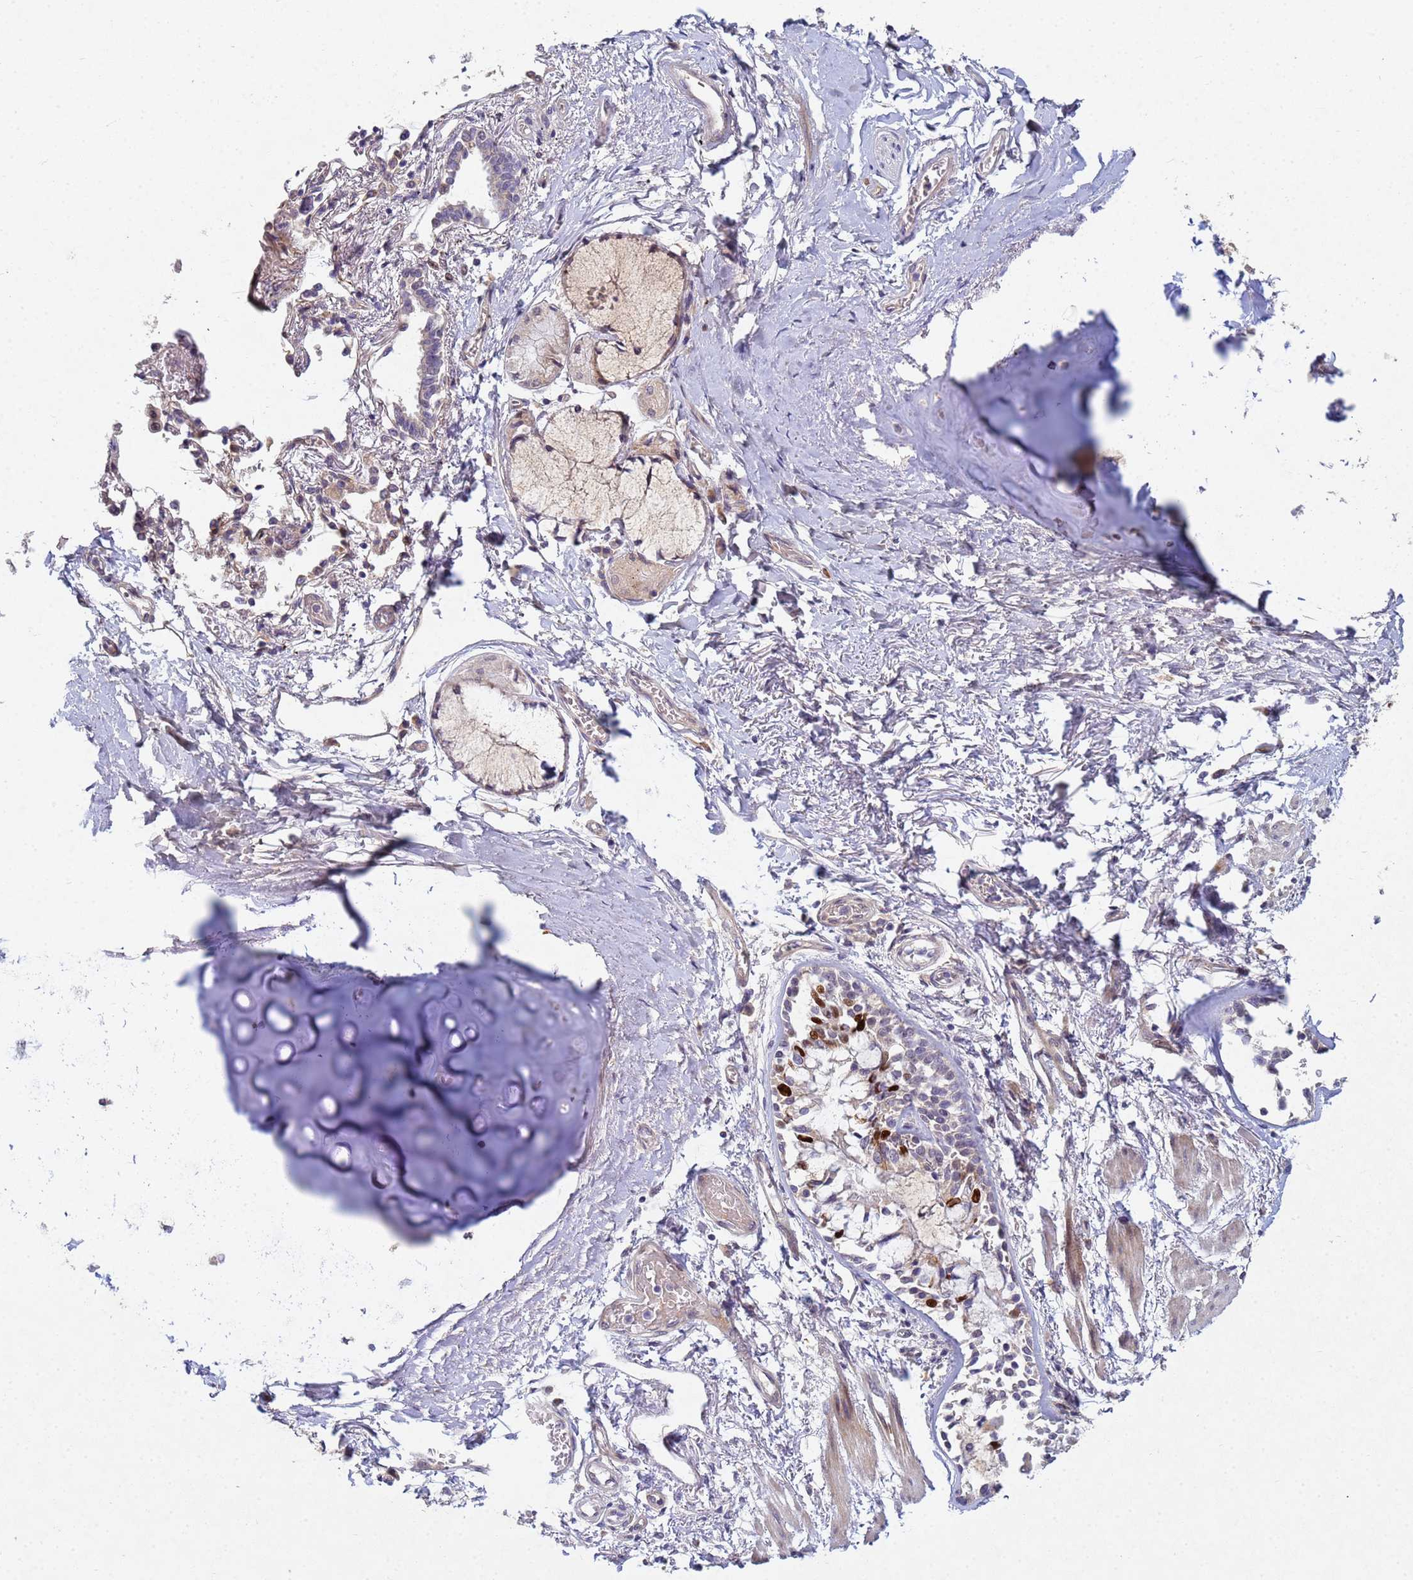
{"staining": {"intensity": "negative", "quantity": "none", "location": "none"}, "tissue": "adipose tissue", "cell_type": "Adipocytes", "image_type": "normal", "snomed": [{"axis": "morphology", "description": "Normal tissue, NOS"}, {"axis": "topography", "description": "Cartilage tissue"}], "caption": "Adipocytes are negative for protein expression in benign human adipose tissue. (Stains: DAB immunohistochemistry with hematoxylin counter stain, Microscopy: brightfield microscopy at high magnification).", "gene": "TNPO2", "patient": {"sex": "male", "age": 73}}